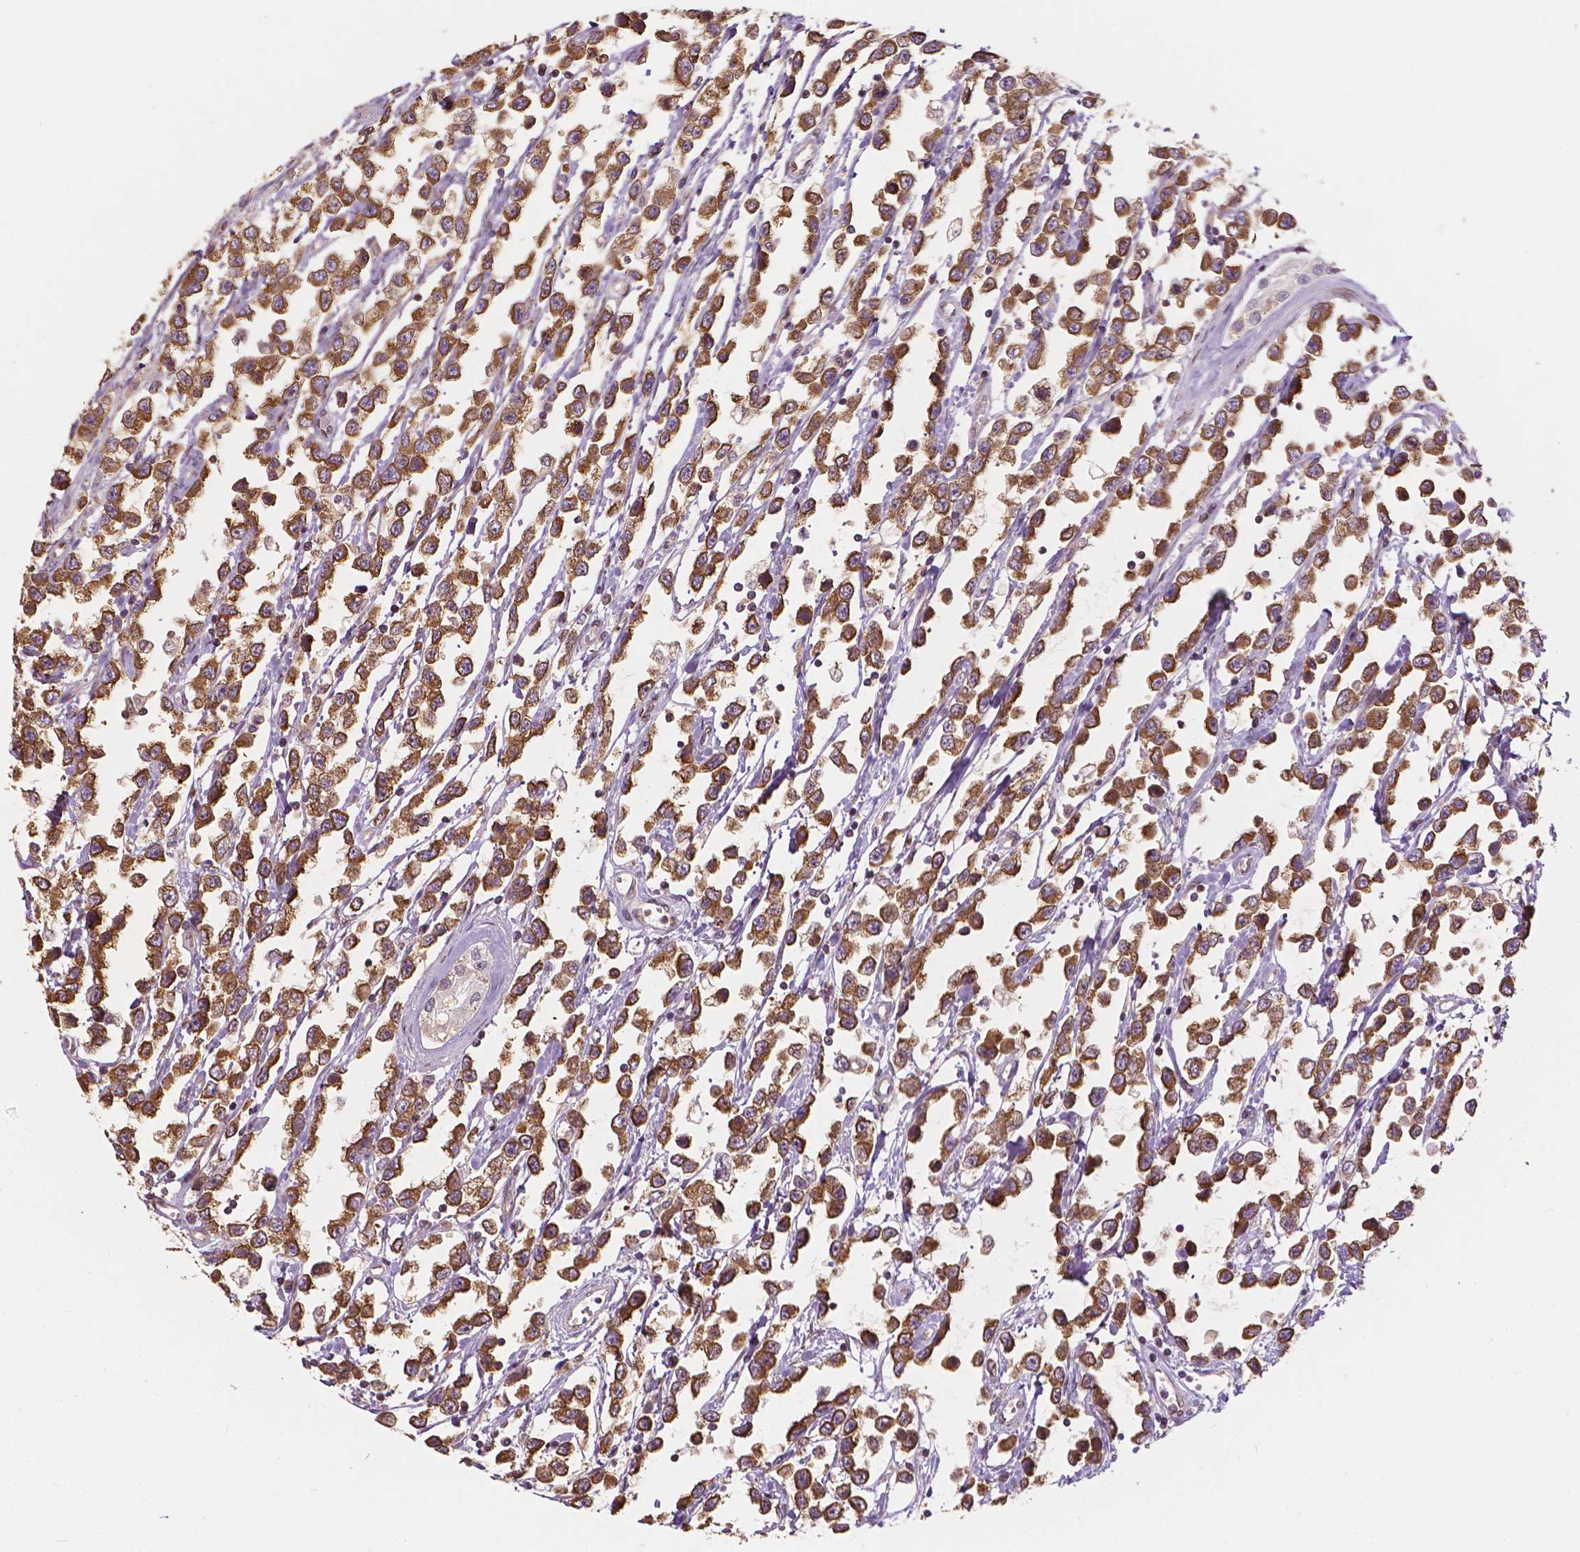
{"staining": {"intensity": "moderate", "quantity": ">75%", "location": "cytoplasmic/membranous"}, "tissue": "testis cancer", "cell_type": "Tumor cells", "image_type": "cancer", "snomed": [{"axis": "morphology", "description": "Seminoma, NOS"}, {"axis": "topography", "description": "Testis"}], "caption": "Tumor cells demonstrate medium levels of moderate cytoplasmic/membranous expression in about >75% of cells in testis seminoma.", "gene": "G3BP1", "patient": {"sex": "male", "age": 34}}